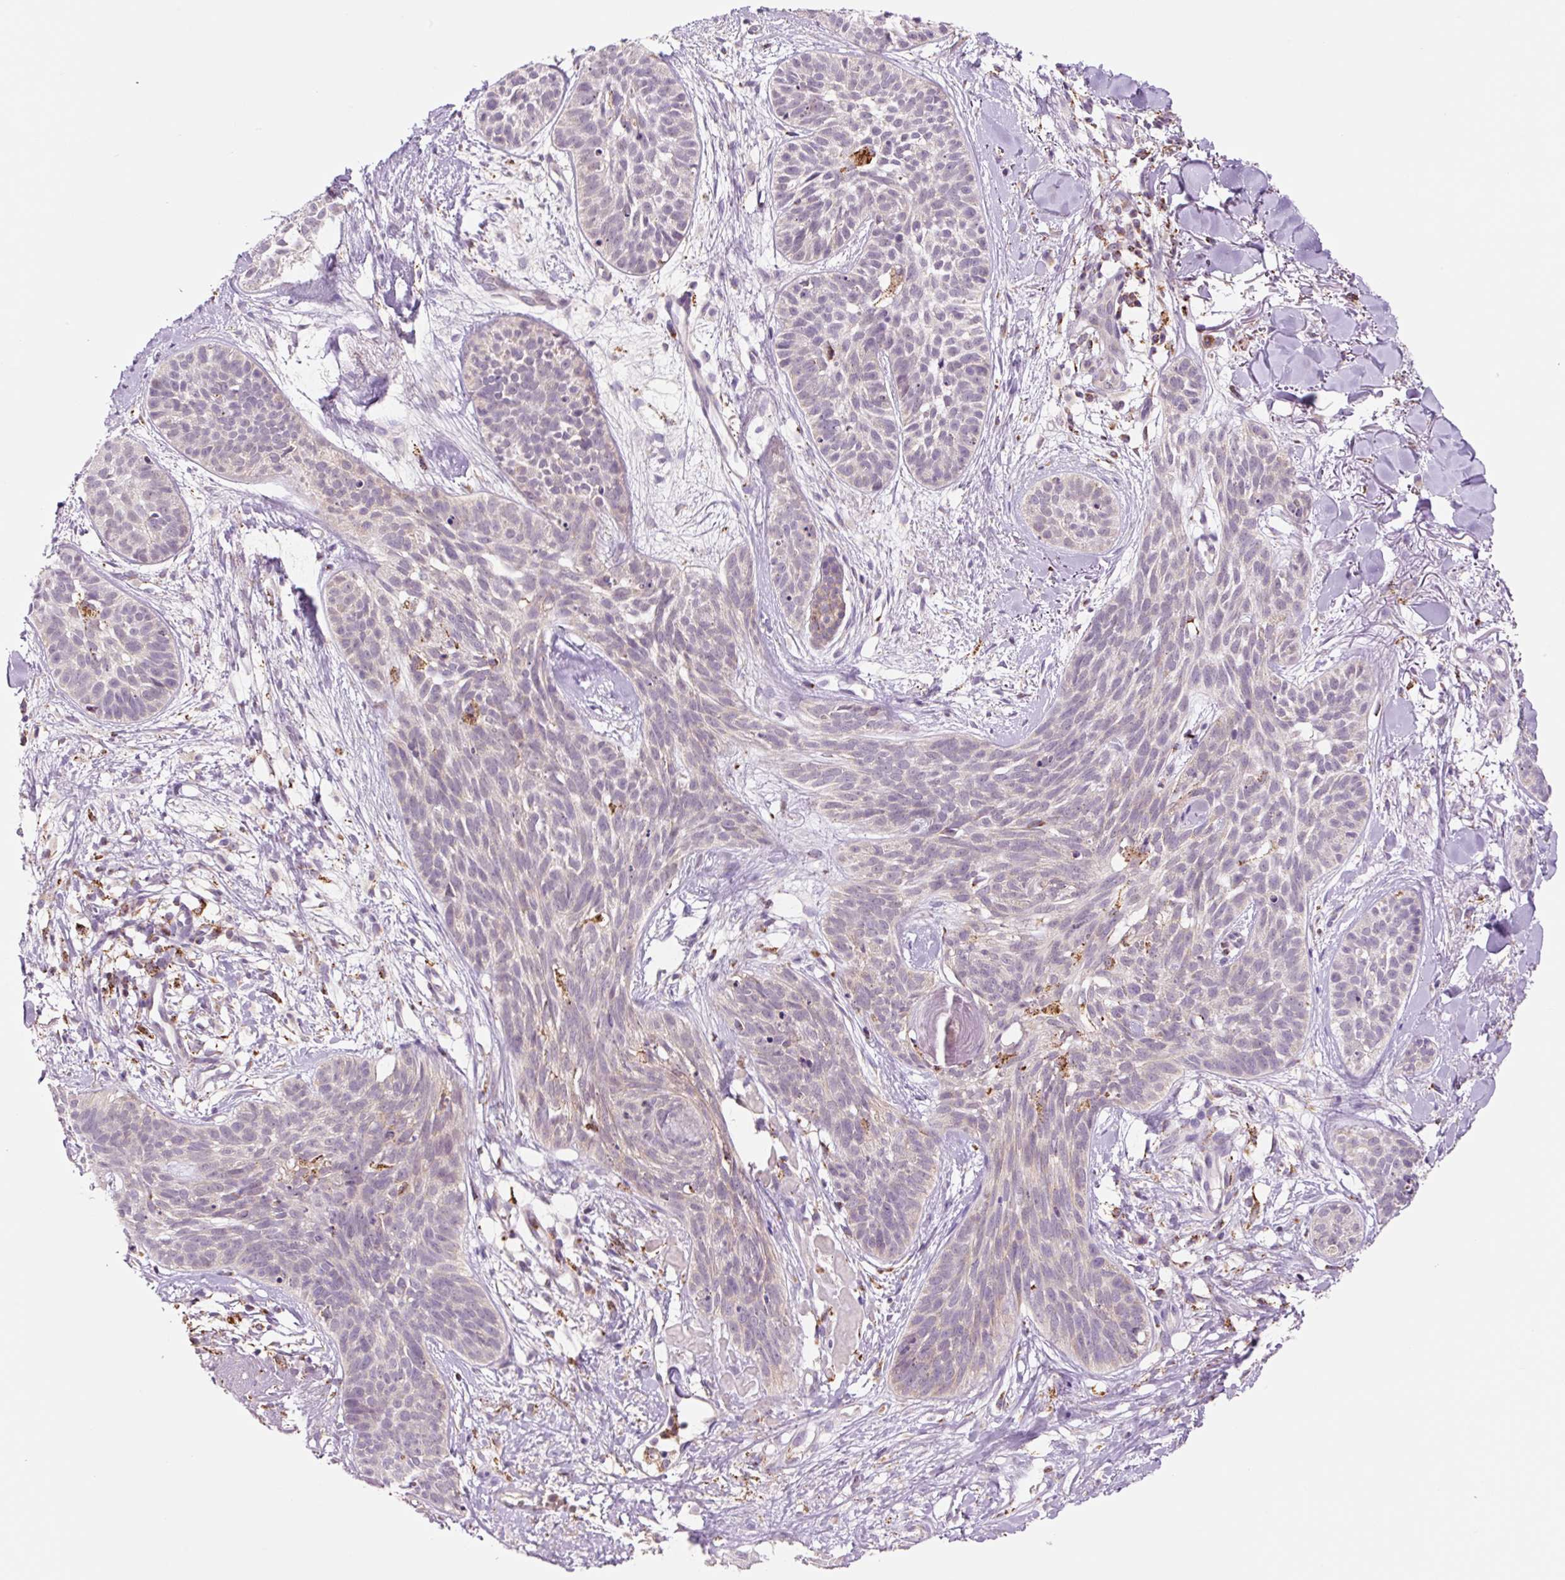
{"staining": {"intensity": "negative", "quantity": "none", "location": "none"}, "tissue": "skin cancer", "cell_type": "Tumor cells", "image_type": "cancer", "snomed": [{"axis": "morphology", "description": "Basal cell carcinoma"}, {"axis": "topography", "description": "Skin"}], "caption": "Skin basal cell carcinoma was stained to show a protein in brown. There is no significant positivity in tumor cells. (DAB immunohistochemistry (IHC), high magnification).", "gene": "PCK2", "patient": {"sex": "male", "age": 52}}